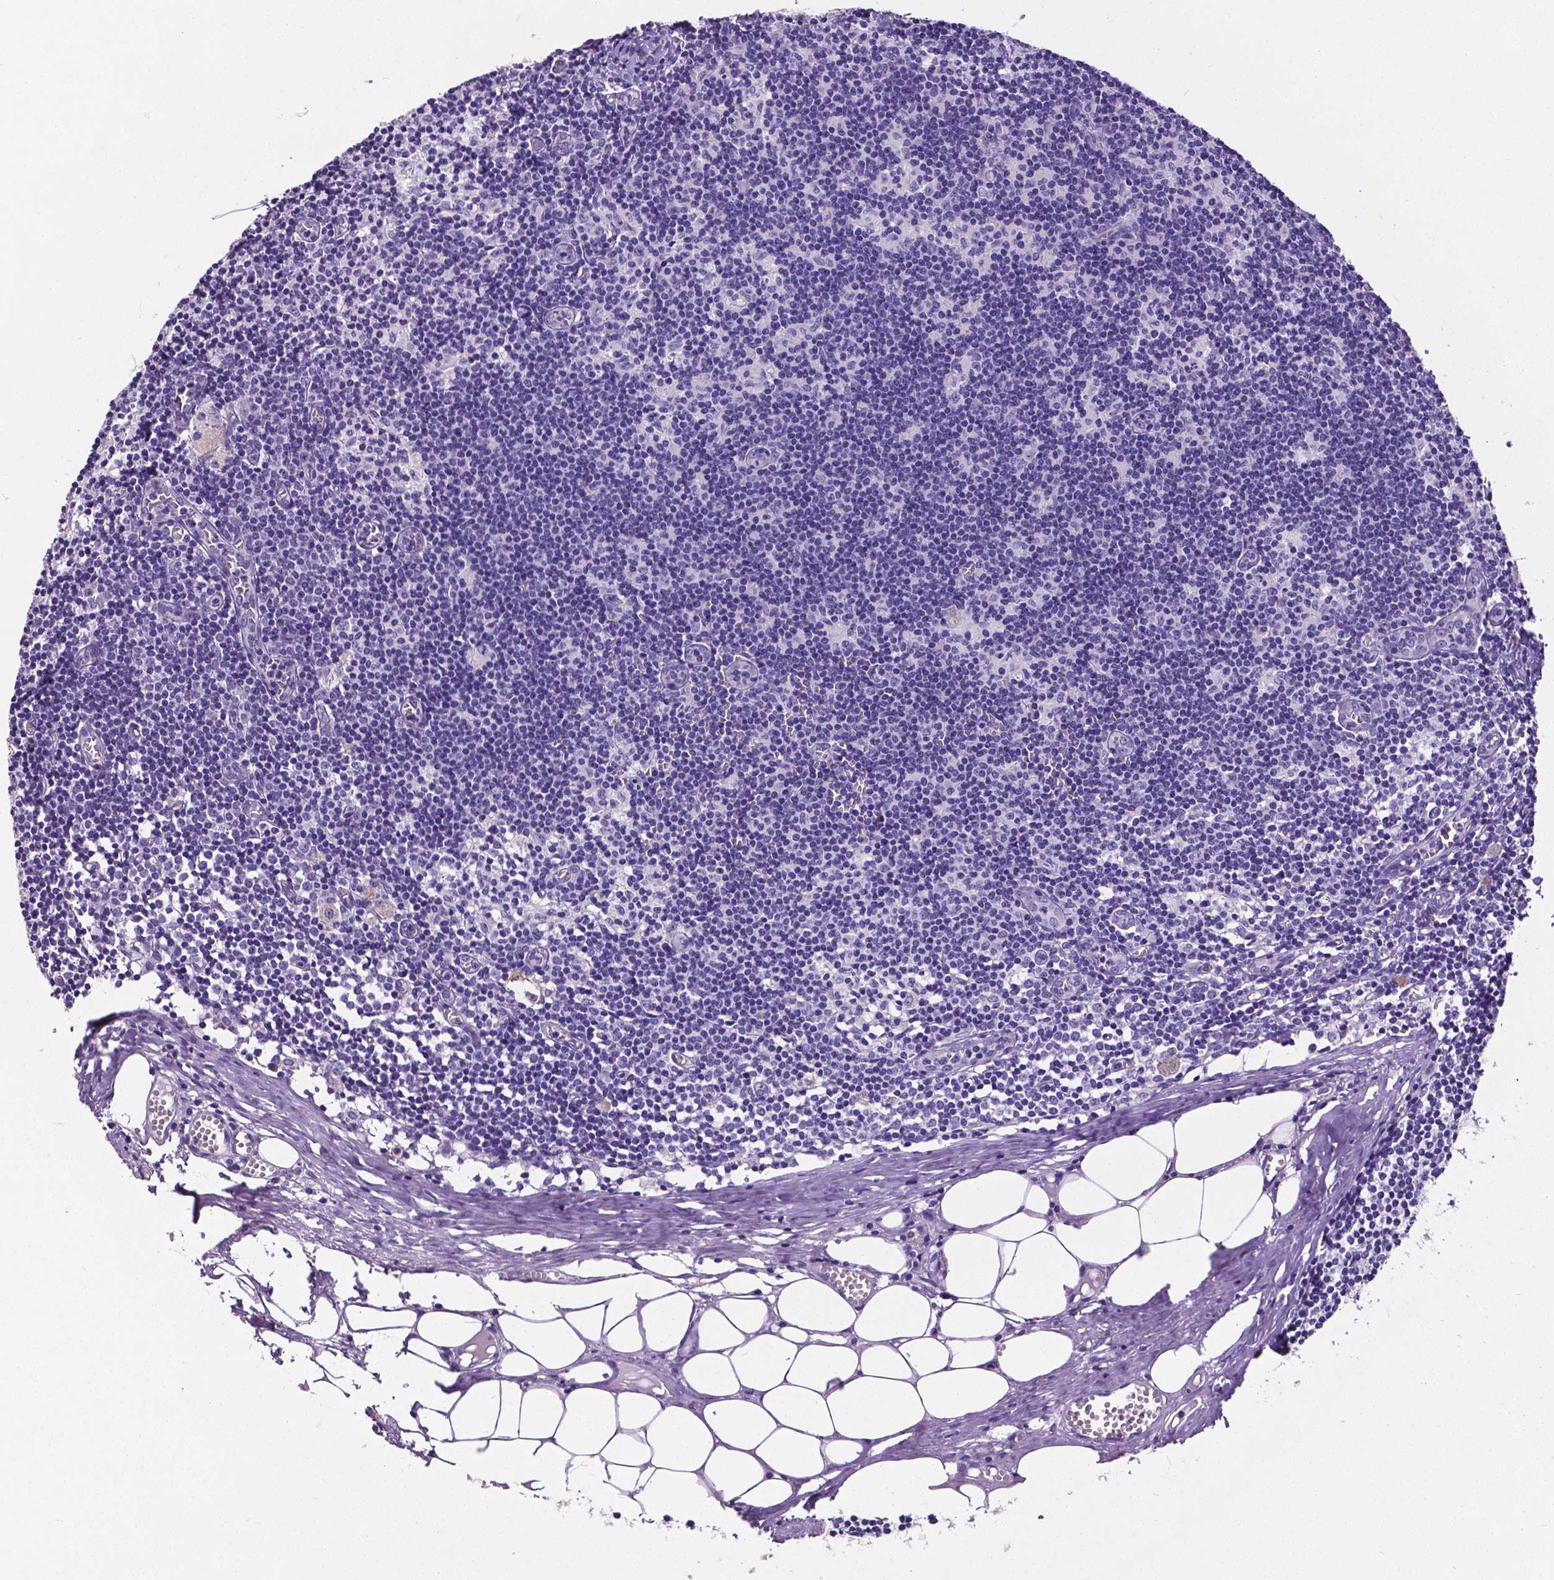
{"staining": {"intensity": "negative", "quantity": "none", "location": "none"}, "tissue": "lymph node", "cell_type": "Germinal center cells", "image_type": "normal", "snomed": [{"axis": "morphology", "description": "Normal tissue, NOS"}, {"axis": "topography", "description": "Lymph node"}], "caption": "Immunohistochemical staining of normal lymph node demonstrates no significant positivity in germinal center cells.", "gene": "OCLN", "patient": {"sex": "female", "age": 52}}